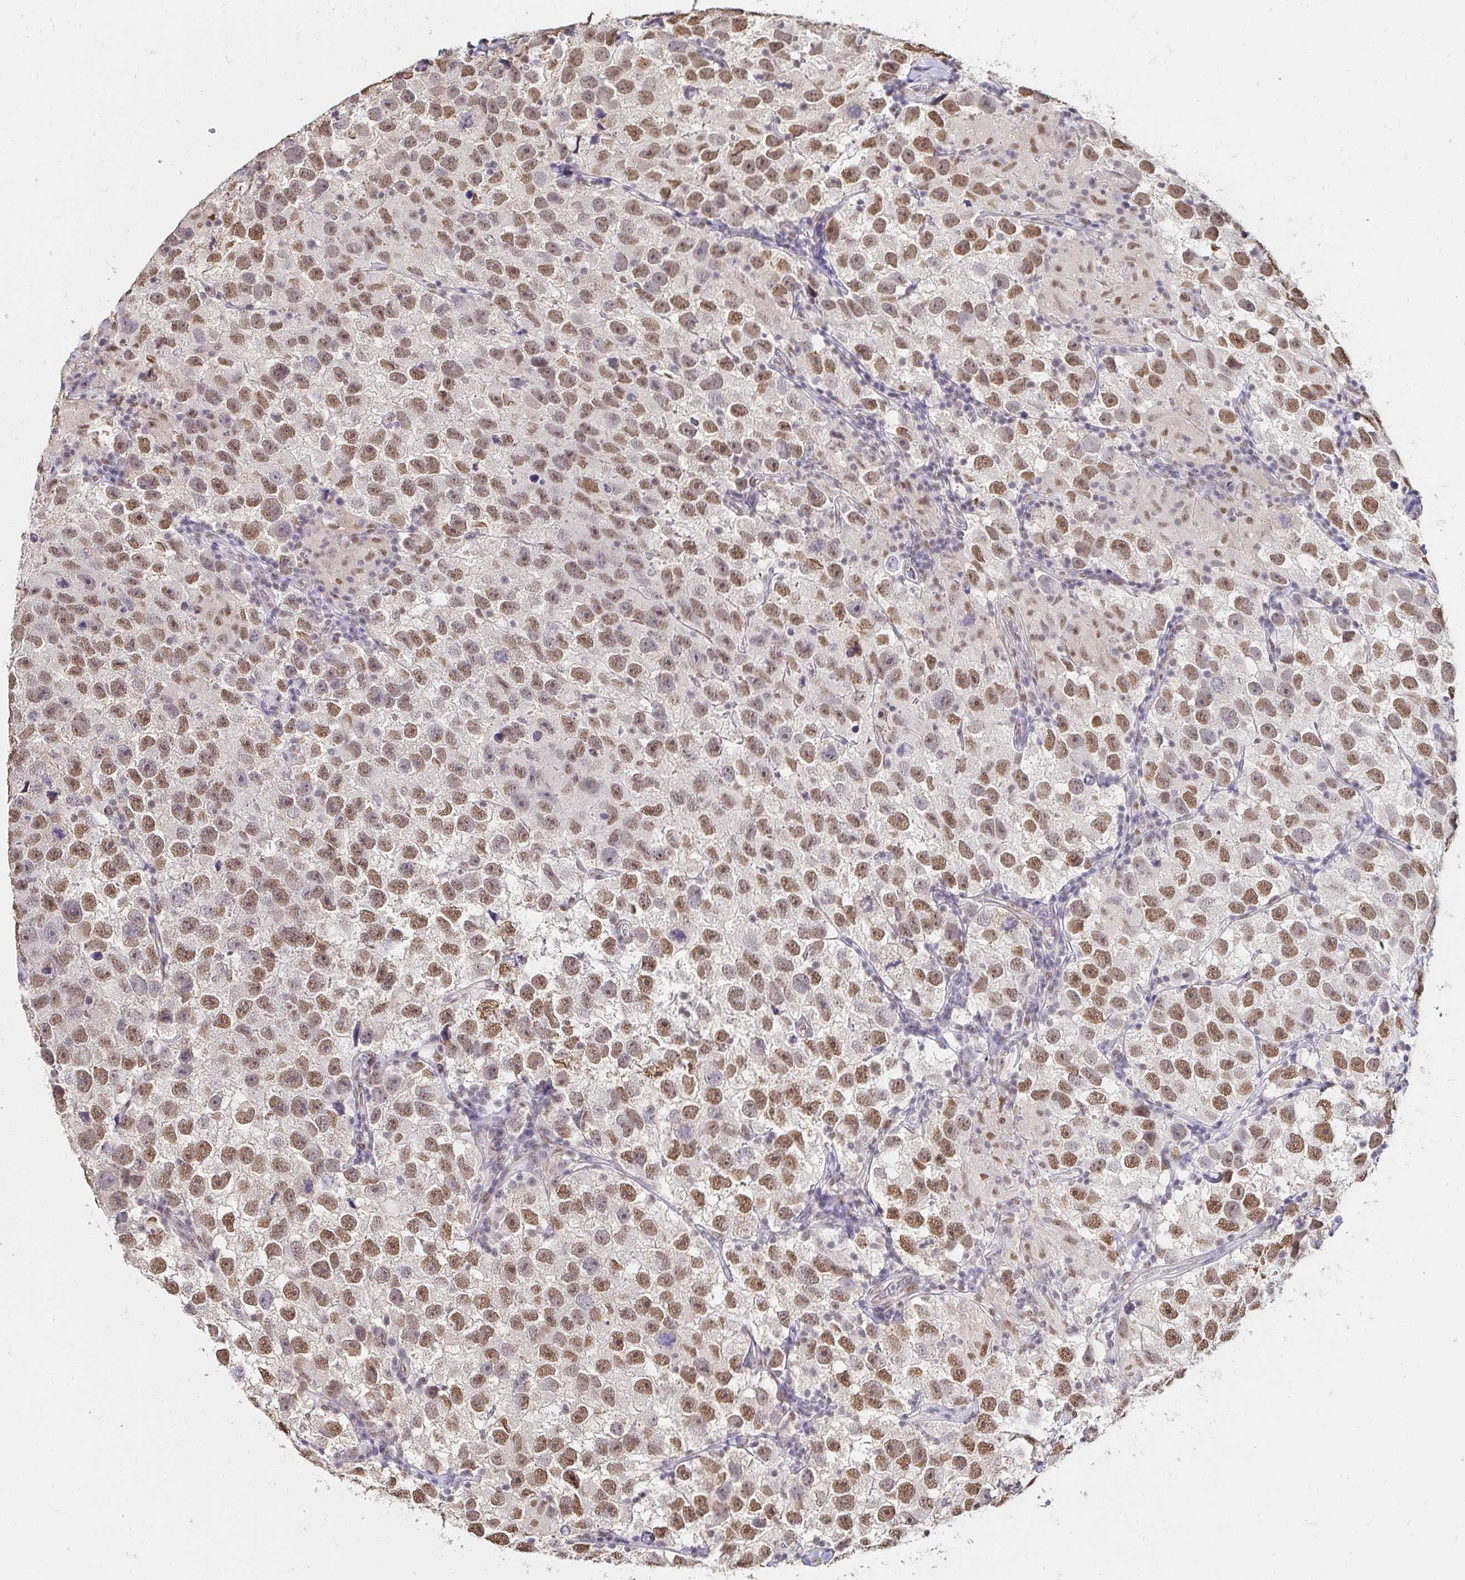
{"staining": {"intensity": "moderate", "quantity": ">75%", "location": "nuclear"}, "tissue": "testis cancer", "cell_type": "Tumor cells", "image_type": "cancer", "snomed": [{"axis": "morphology", "description": "Seminoma, NOS"}, {"axis": "topography", "description": "Testis"}], "caption": "Testis cancer tissue displays moderate nuclear positivity in about >75% of tumor cells", "gene": "RIMS4", "patient": {"sex": "male", "age": 26}}